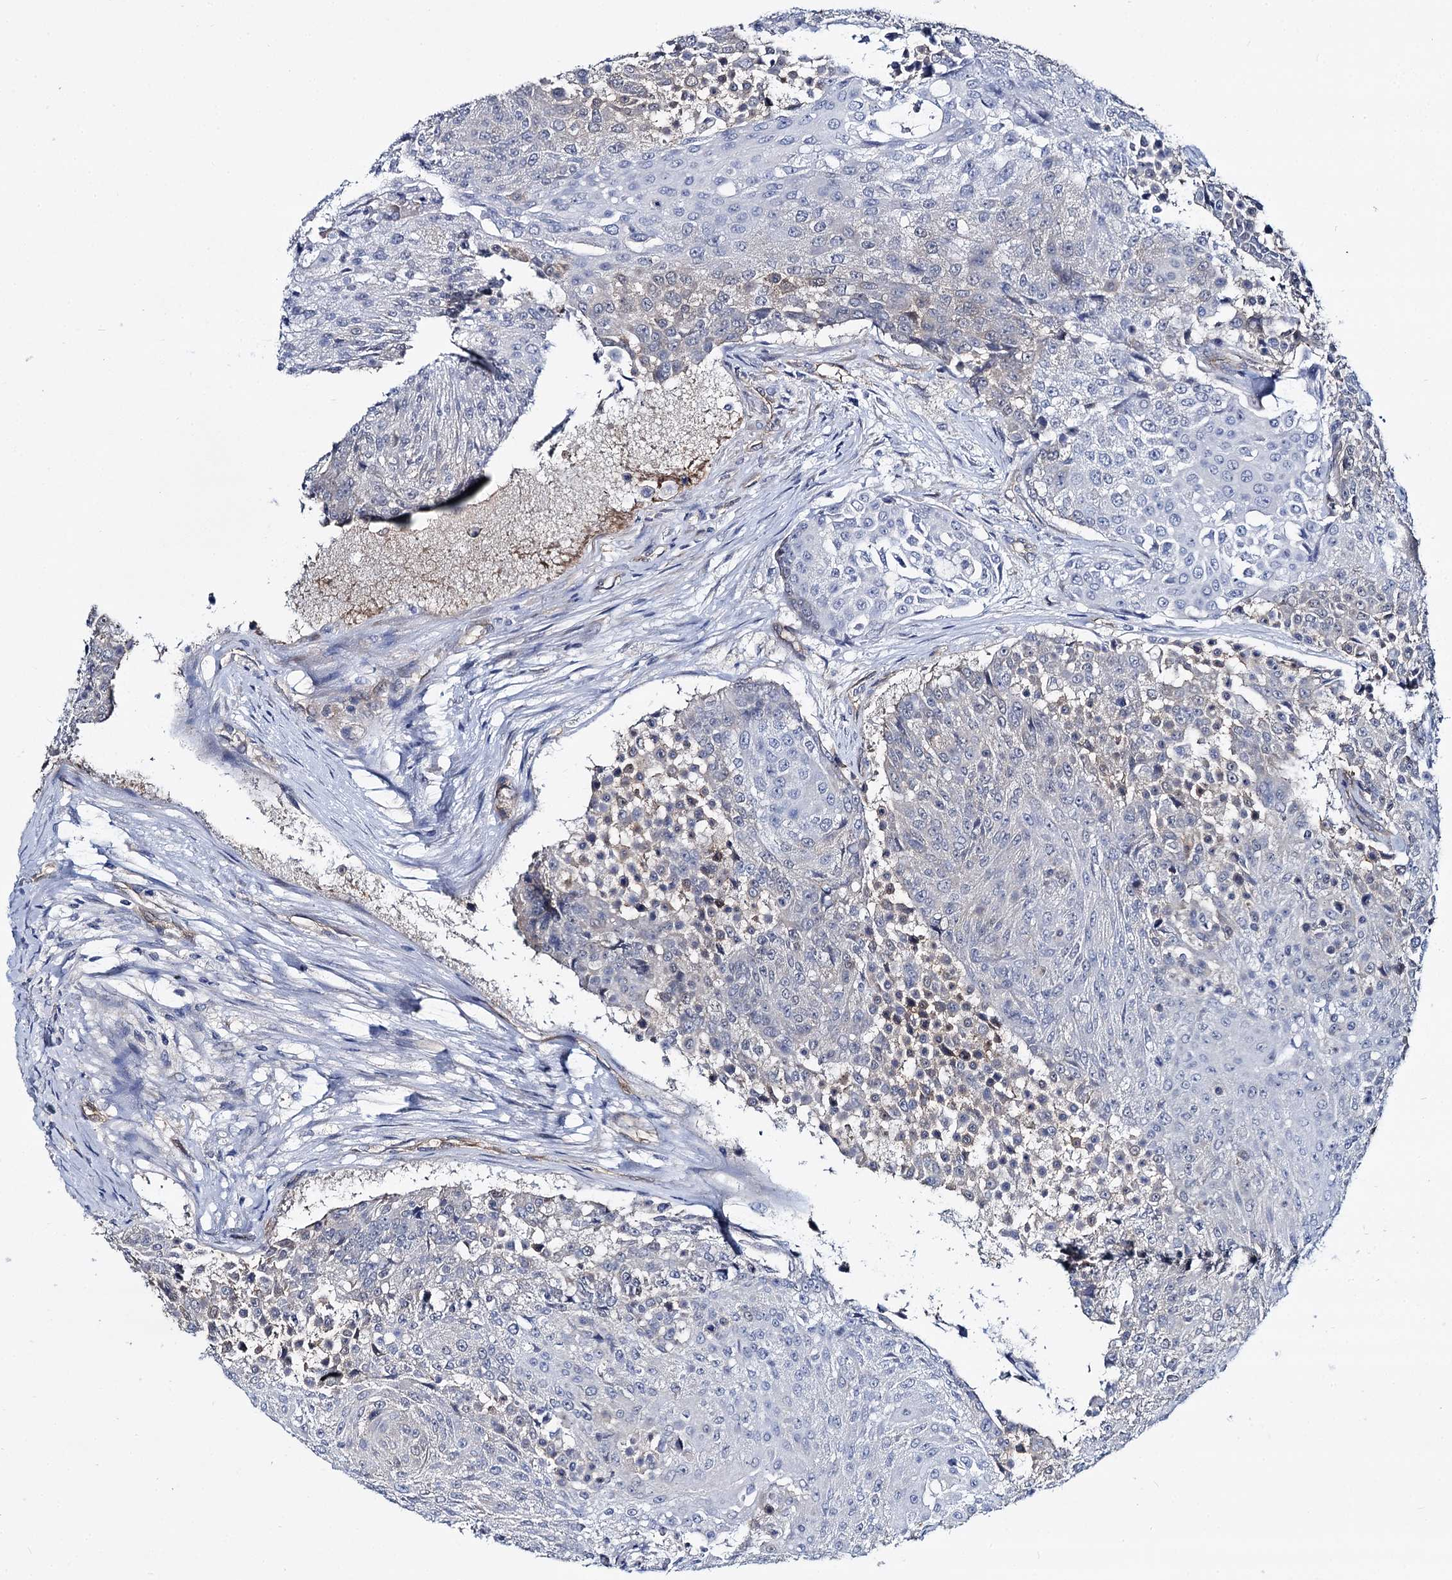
{"staining": {"intensity": "negative", "quantity": "none", "location": "none"}, "tissue": "urothelial cancer", "cell_type": "Tumor cells", "image_type": "cancer", "snomed": [{"axis": "morphology", "description": "Urothelial carcinoma, High grade"}, {"axis": "topography", "description": "Urinary bladder"}], "caption": "This is a photomicrograph of immunohistochemistry staining of urothelial carcinoma (high-grade), which shows no staining in tumor cells.", "gene": "STXBP1", "patient": {"sex": "female", "age": 63}}